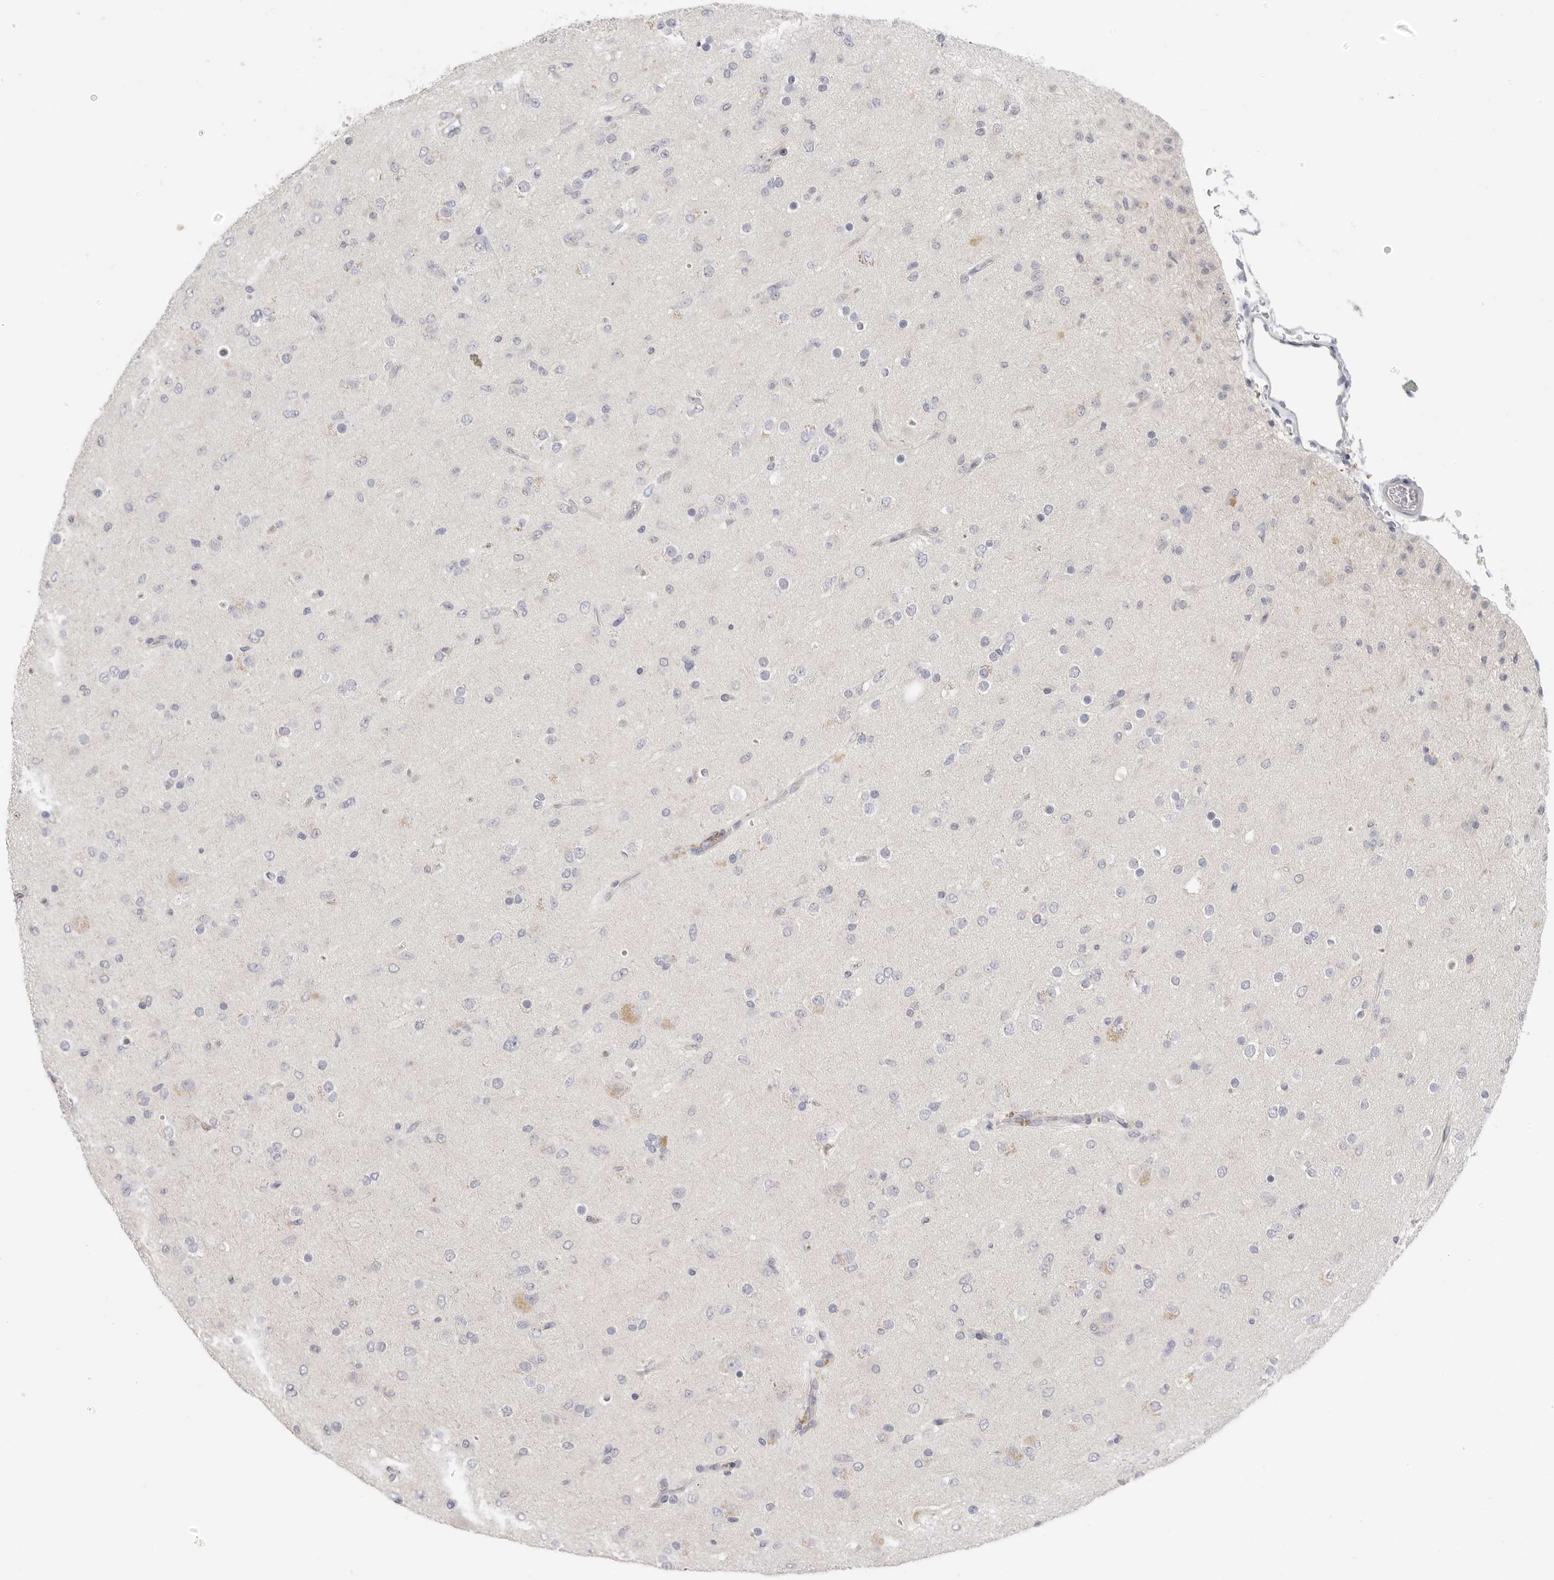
{"staining": {"intensity": "negative", "quantity": "none", "location": "none"}, "tissue": "glioma", "cell_type": "Tumor cells", "image_type": "cancer", "snomed": [{"axis": "morphology", "description": "Glioma, malignant, Low grade"}, {"axis": "topography", "description": "Brain"}], "caption": "Image shows no significant protein staining in tumor cells of glioma. (Brightfield microscopy of DAB (3,3'-diaminobenzidine) immunohistochemistry at high magnification).", "gene": "FBN2", "patient": {"sex": "male", "age": 65}}